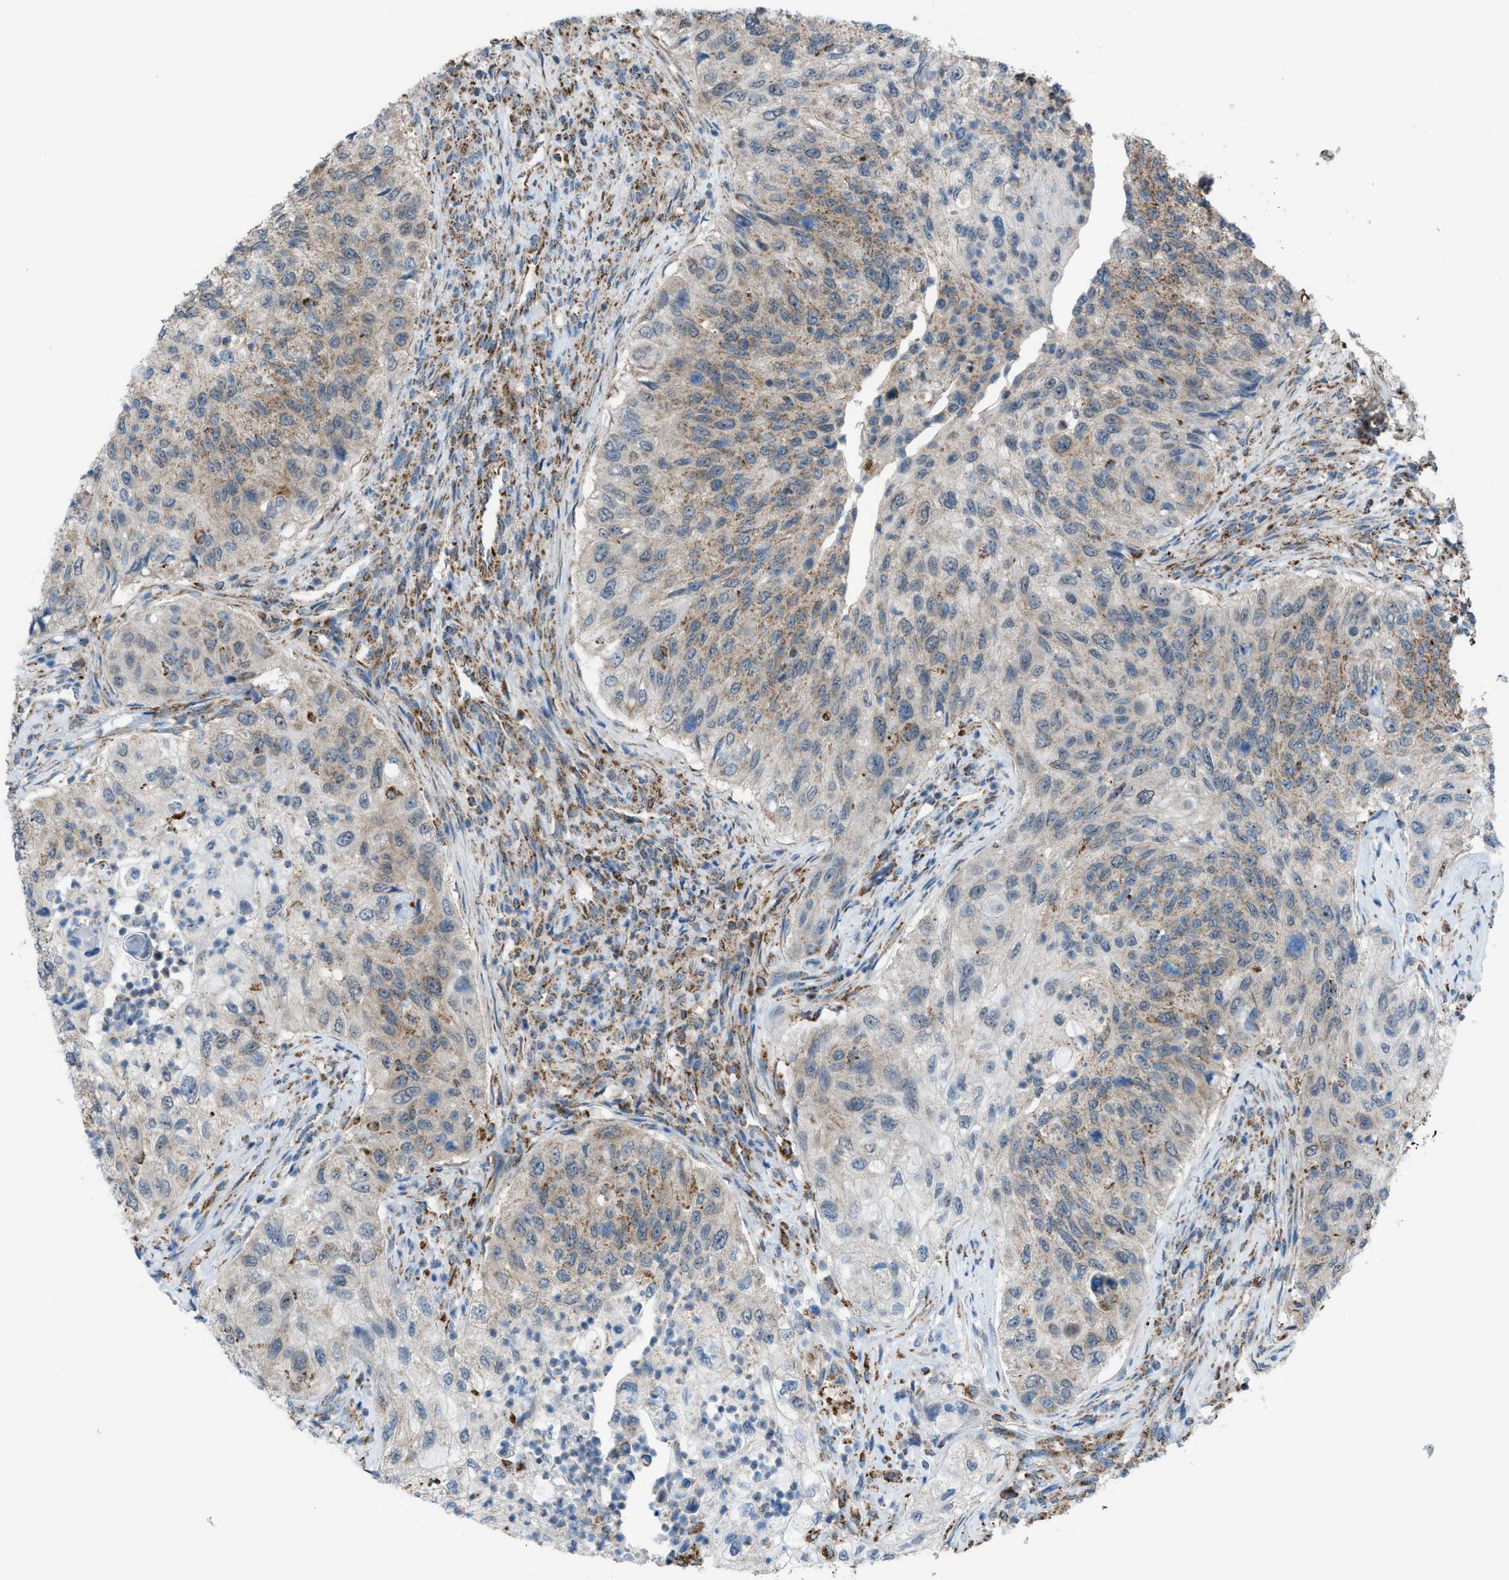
{"staining": {"intensity": "moderate", "quantity": "25%-75%", "location": "cytoplasmic/membranous"}, "tissue": "urothelial cancer", "cell_type": "Tumor cells", "image_type": "cancer", "snomed": [{"axis": "morphology", "description": "Urothelial carcinoma, High grade"}, {"axis": "topography", "description": "Urinary bladder"}], "caption": "This is a histology image of immunohistochemistry staining of urothelial cancer, which shows moderate positivity in the cytoplasmic/membranous of tumor cells.", "gene": "SRM", "patient": {"sex": "female", "age": 60}}